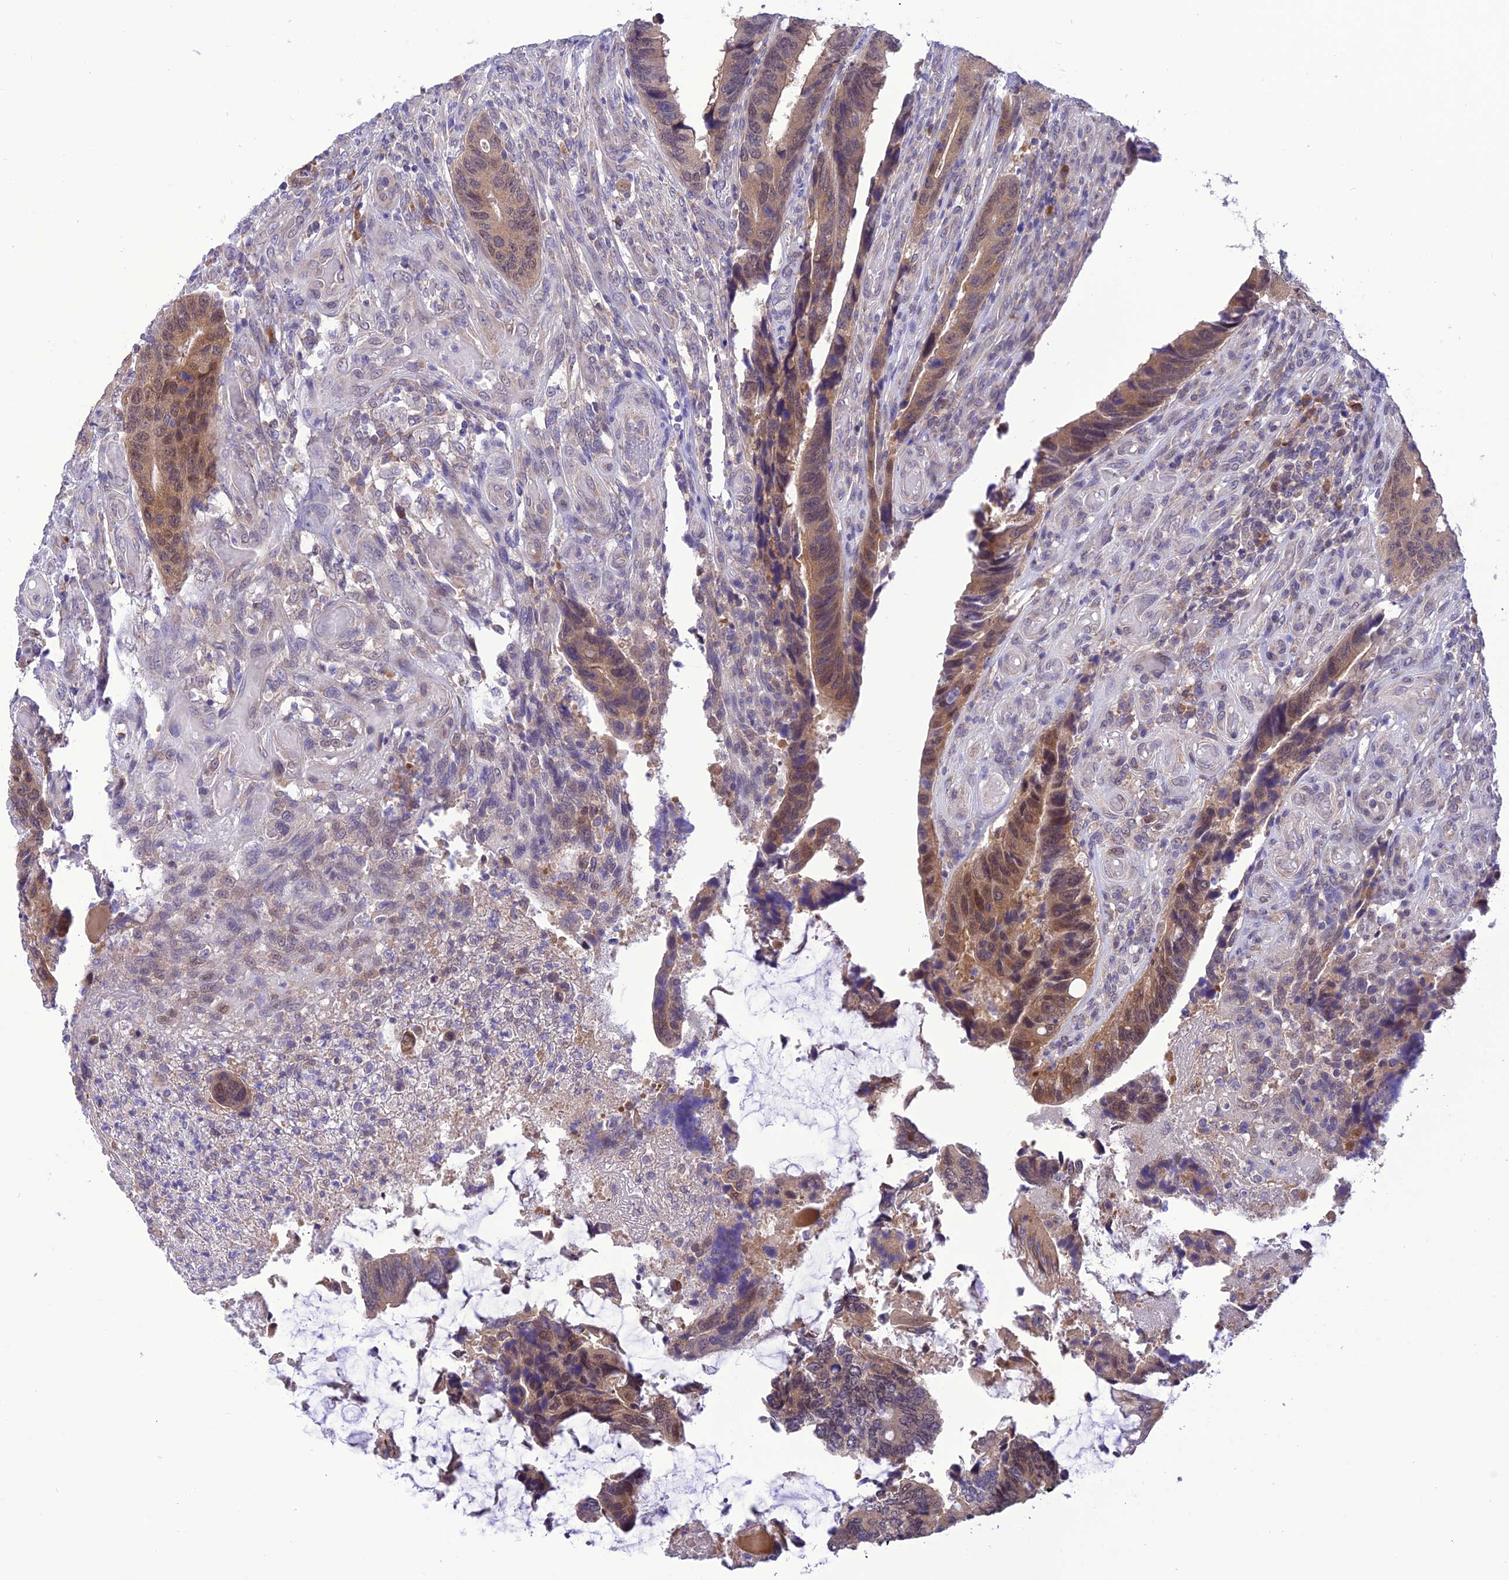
{"staining": {"intensity": "moderate", "quantity": ">75%", "location": "cytoplasmic/membranous,nuclear"}, "tissue": "colorectal cancer", "cell_type": "Tumor cells", "image_type": "cancer", "snomed": [{"axis": "morphology", "description": "Adenocarcinoma, NOS"}, {"axis": "topography", "description": "Colon"}], "caption": "A high-resolution image shows immunohistochemistry (IHC) staining of colorectal cancer (adenocarcinoma), which displays moderate cytoplasmic/membranous and nuclear positivity in approximately >75% of tumor cells.", "gene": "RNF126", "patient": {"sex": "male", "age": 87}}